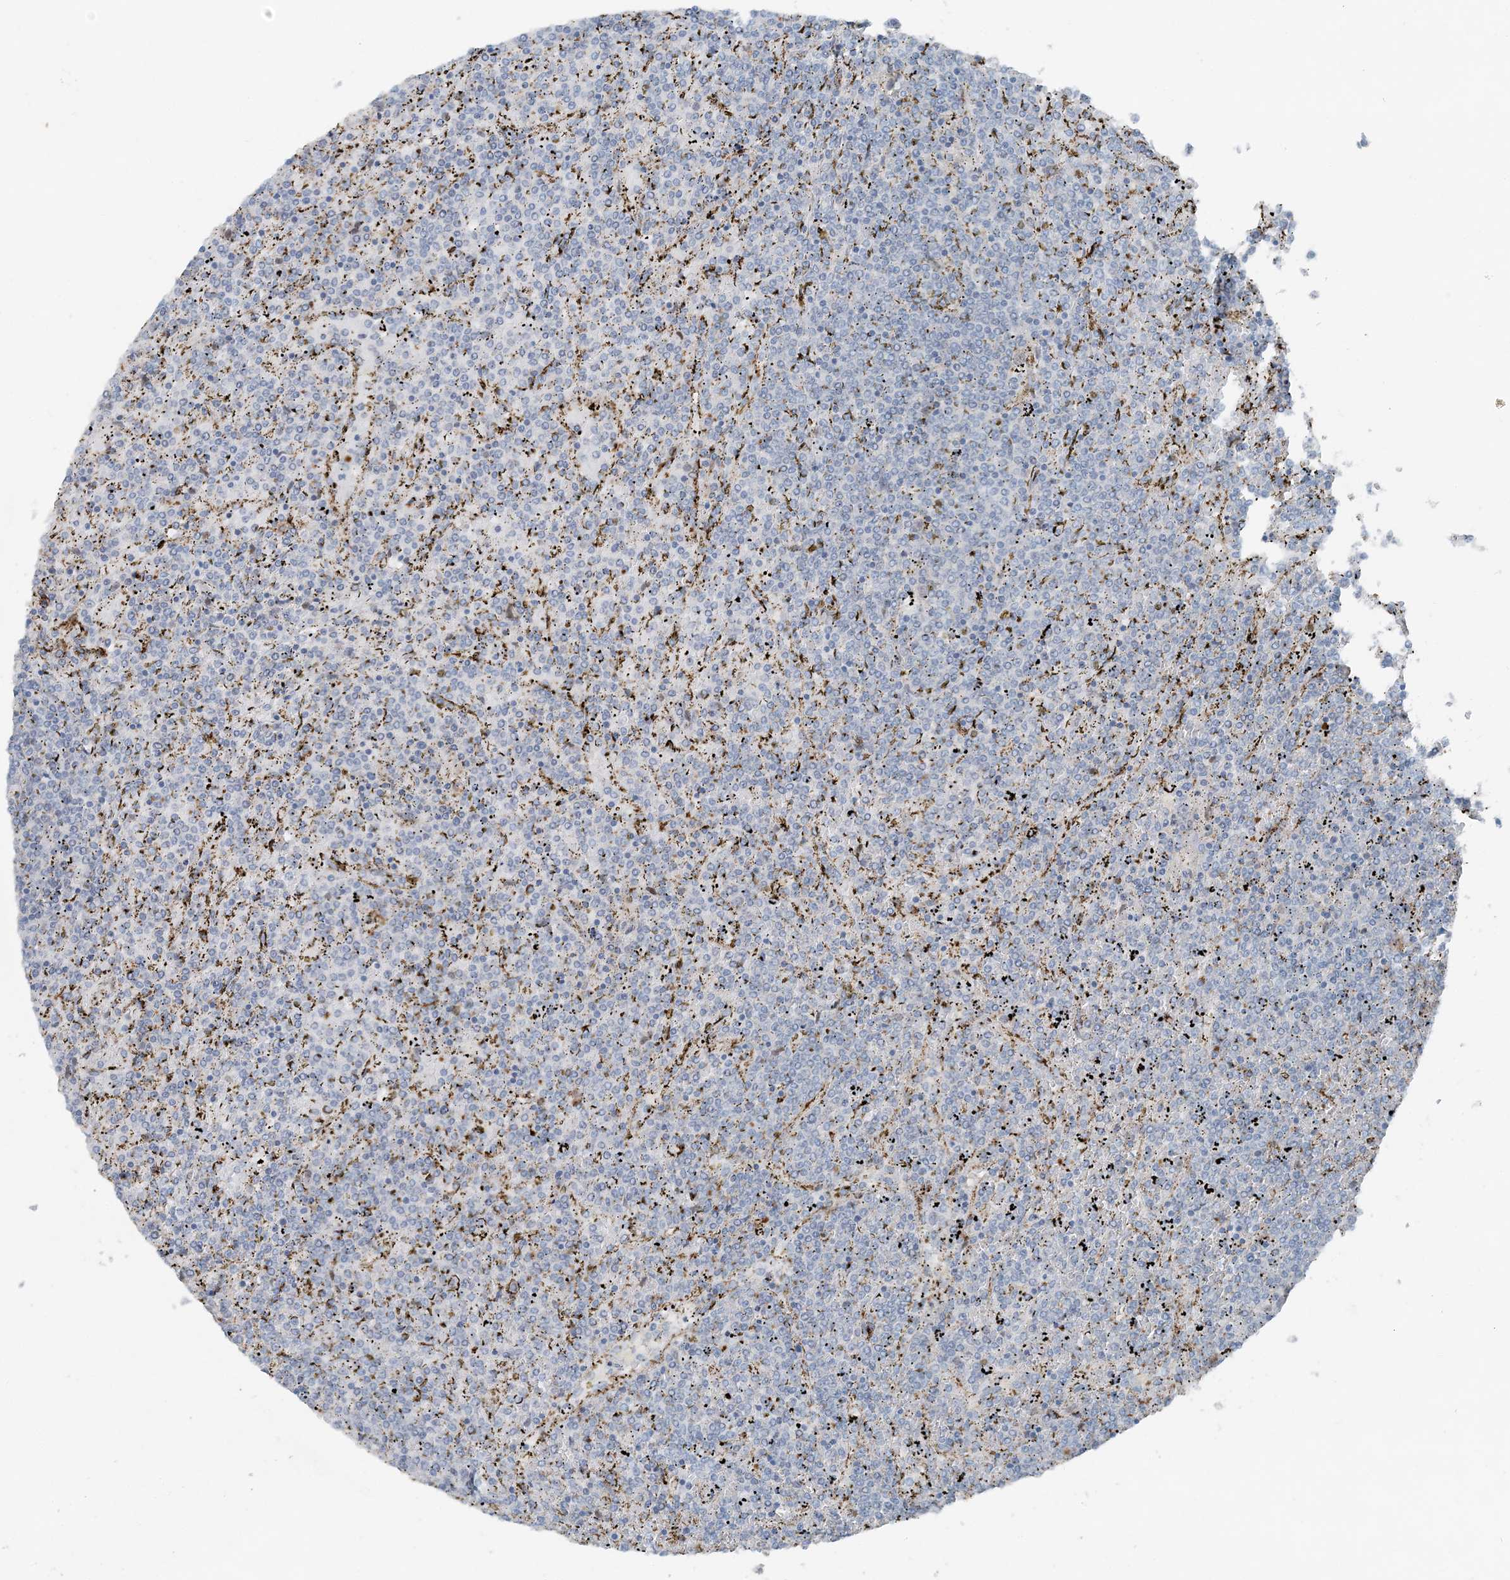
{"staining": {"intensity": "negative", "quantity": "none", "location": "none"}, "tissue": "lymphoma", "cell_type": "Tumor cells", "image_type": "cancer", "snomed": [{"axis": "morphology", "description": "Malignant lymphoma, non-Hodgkin's type, Low grade"}, {"axis": "topography", "description": "Spleen"}], "caption": "Lymphoma stained for a protein using immunohistochemistry (IHC) demonstrates no positivity tumor cells.", "gene": "ELOVL7", "patient": {"sex": "female", "age": 19}}